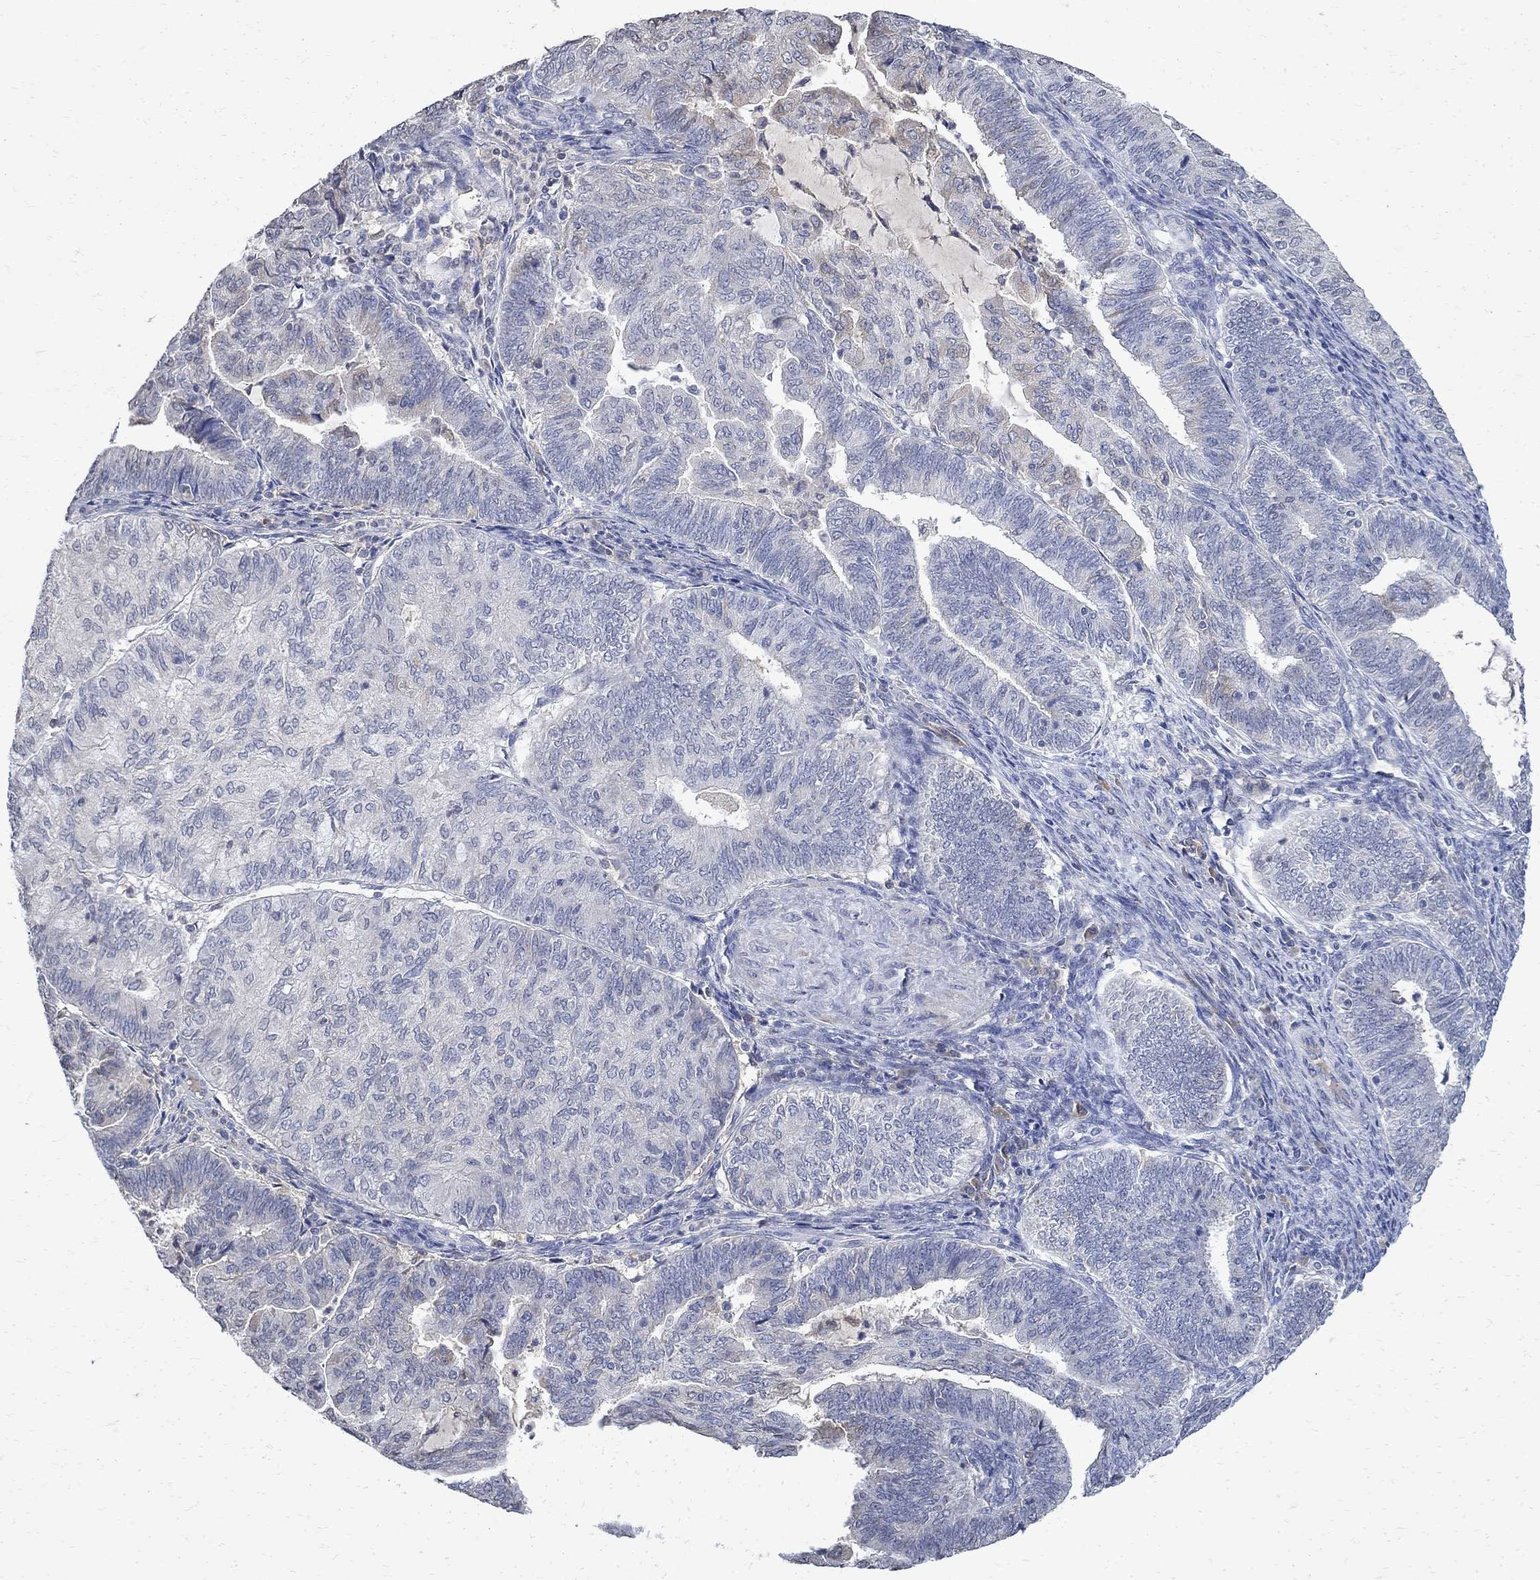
{"staining": {"intensity": "negative", "quantity": "none", "location": "none"}, "tissue": "endometrial cancer", "cell_type": "Tumor cells", "image_type": "cancer", "snomed": [{"axis": "morphology", "description": "Adenocarcinoma, NOS"}, {"axis": "topography", "description": "Endometrium"}], "caption": "Tumor cells are negative for protein expression in human adenocarcinoma (endometrial). The staining was performed using DAB (3,3'-diaminobenzidine) to visualize the protein expression in brown, while the nuclei were stained in blue with hematoxylin (Magnification: 20x).", "gene": "TMEM169", "patient": {"sex": "female", "age": 82}}